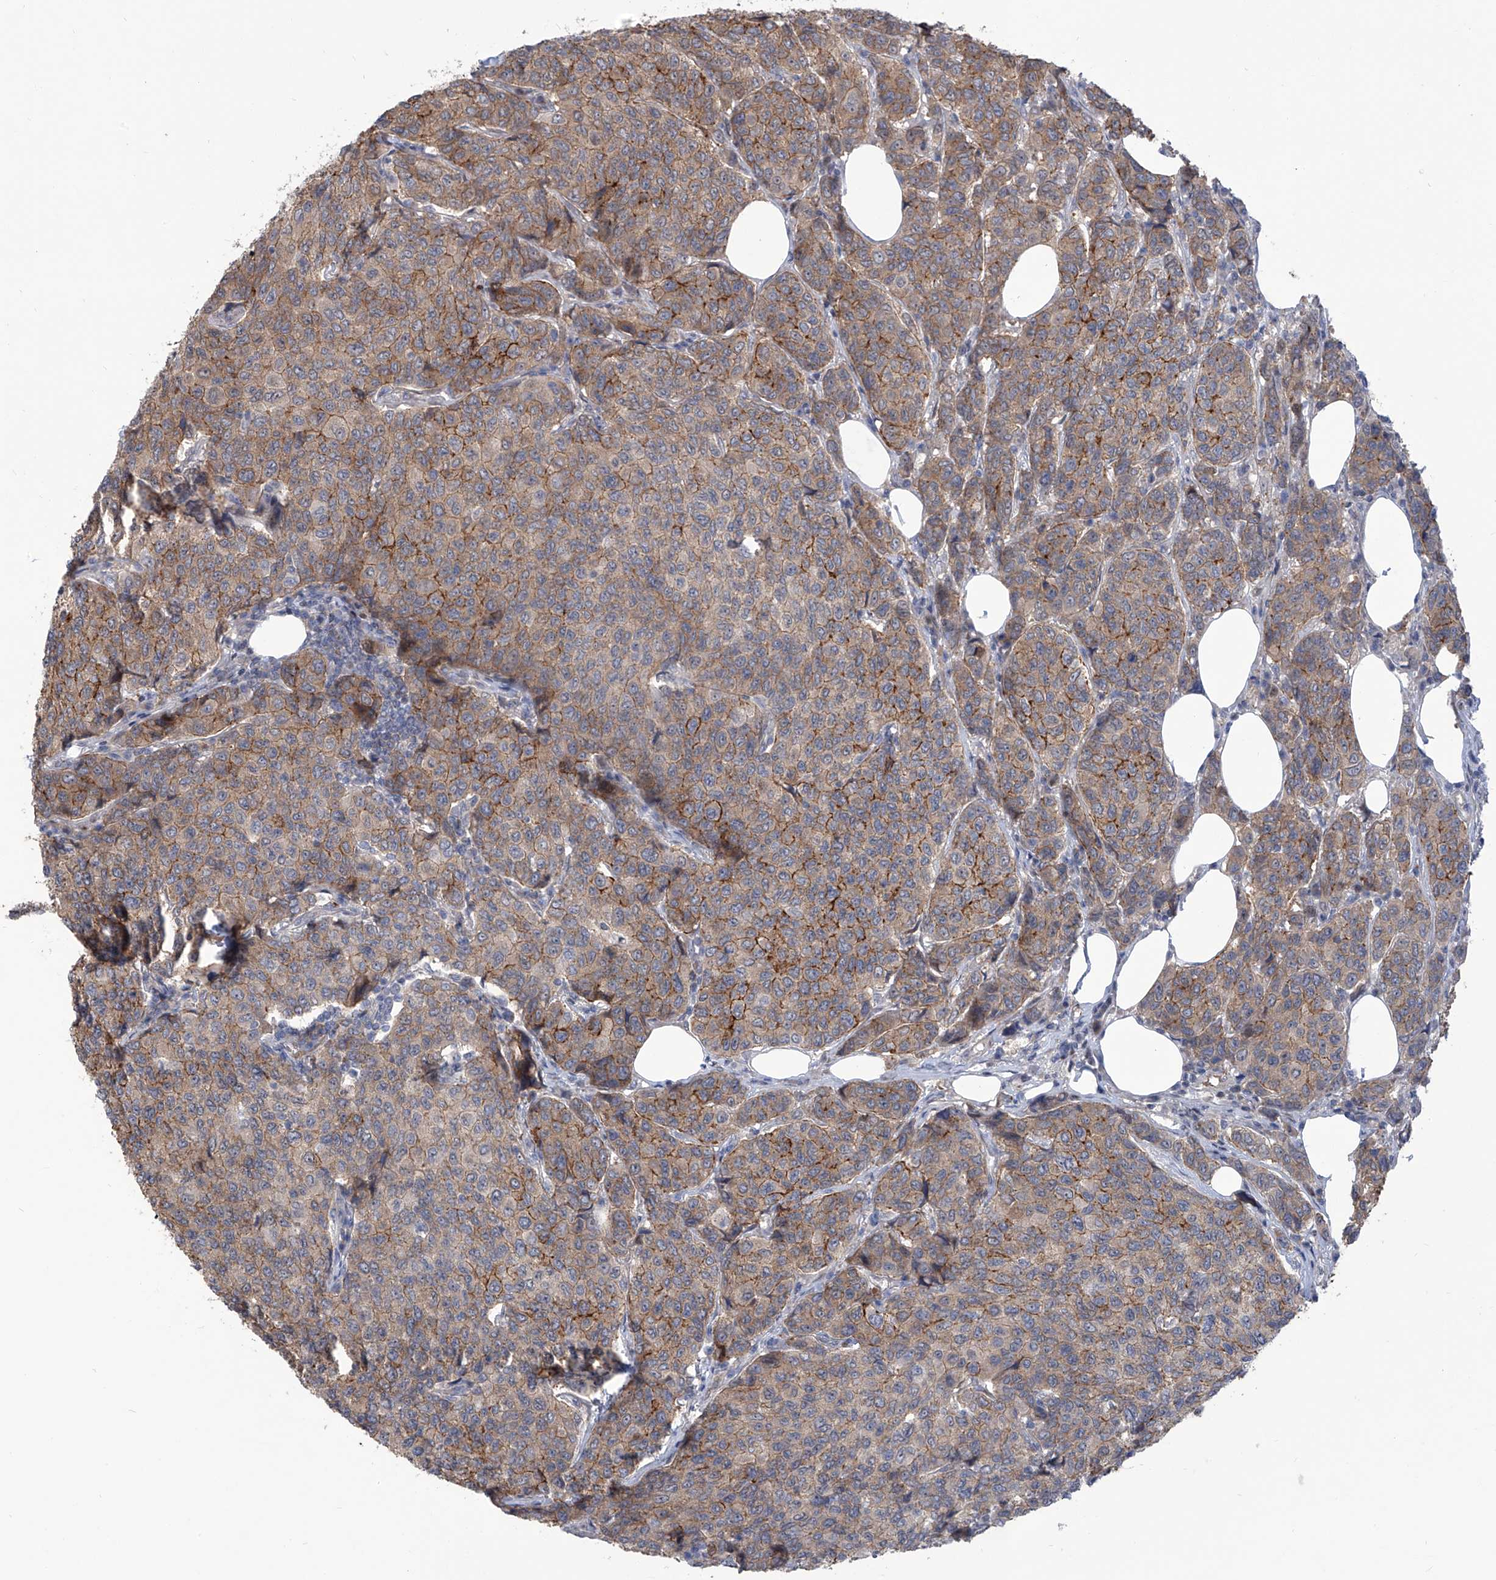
{"staining": {"intensity": "moderate", "quantity": "25%-75%", "location": "cytoplasmic/membranous"}, "tissue": "breast cancer", "cell_type": "Tumor cells", "image_type": "cancer", "snomed": [{"axis": "morphology", "description": "Duct carcinoma"}, {"axis": "topography", "description": "Breast"}], "caption": "Immunohistochemistry micrograph of neoplastic tissue: human breast intraductal carcinoma stained using immunohistochemistry (IHC) exhibits medium levels of moderate protein expression localized specifically in the cytoplasmic/membranous of tumor cells, appearing as a cytoplasmic/membranous brown color.", "gene": "LRRC1", "patient": {"sex": "female", "age": 55}}